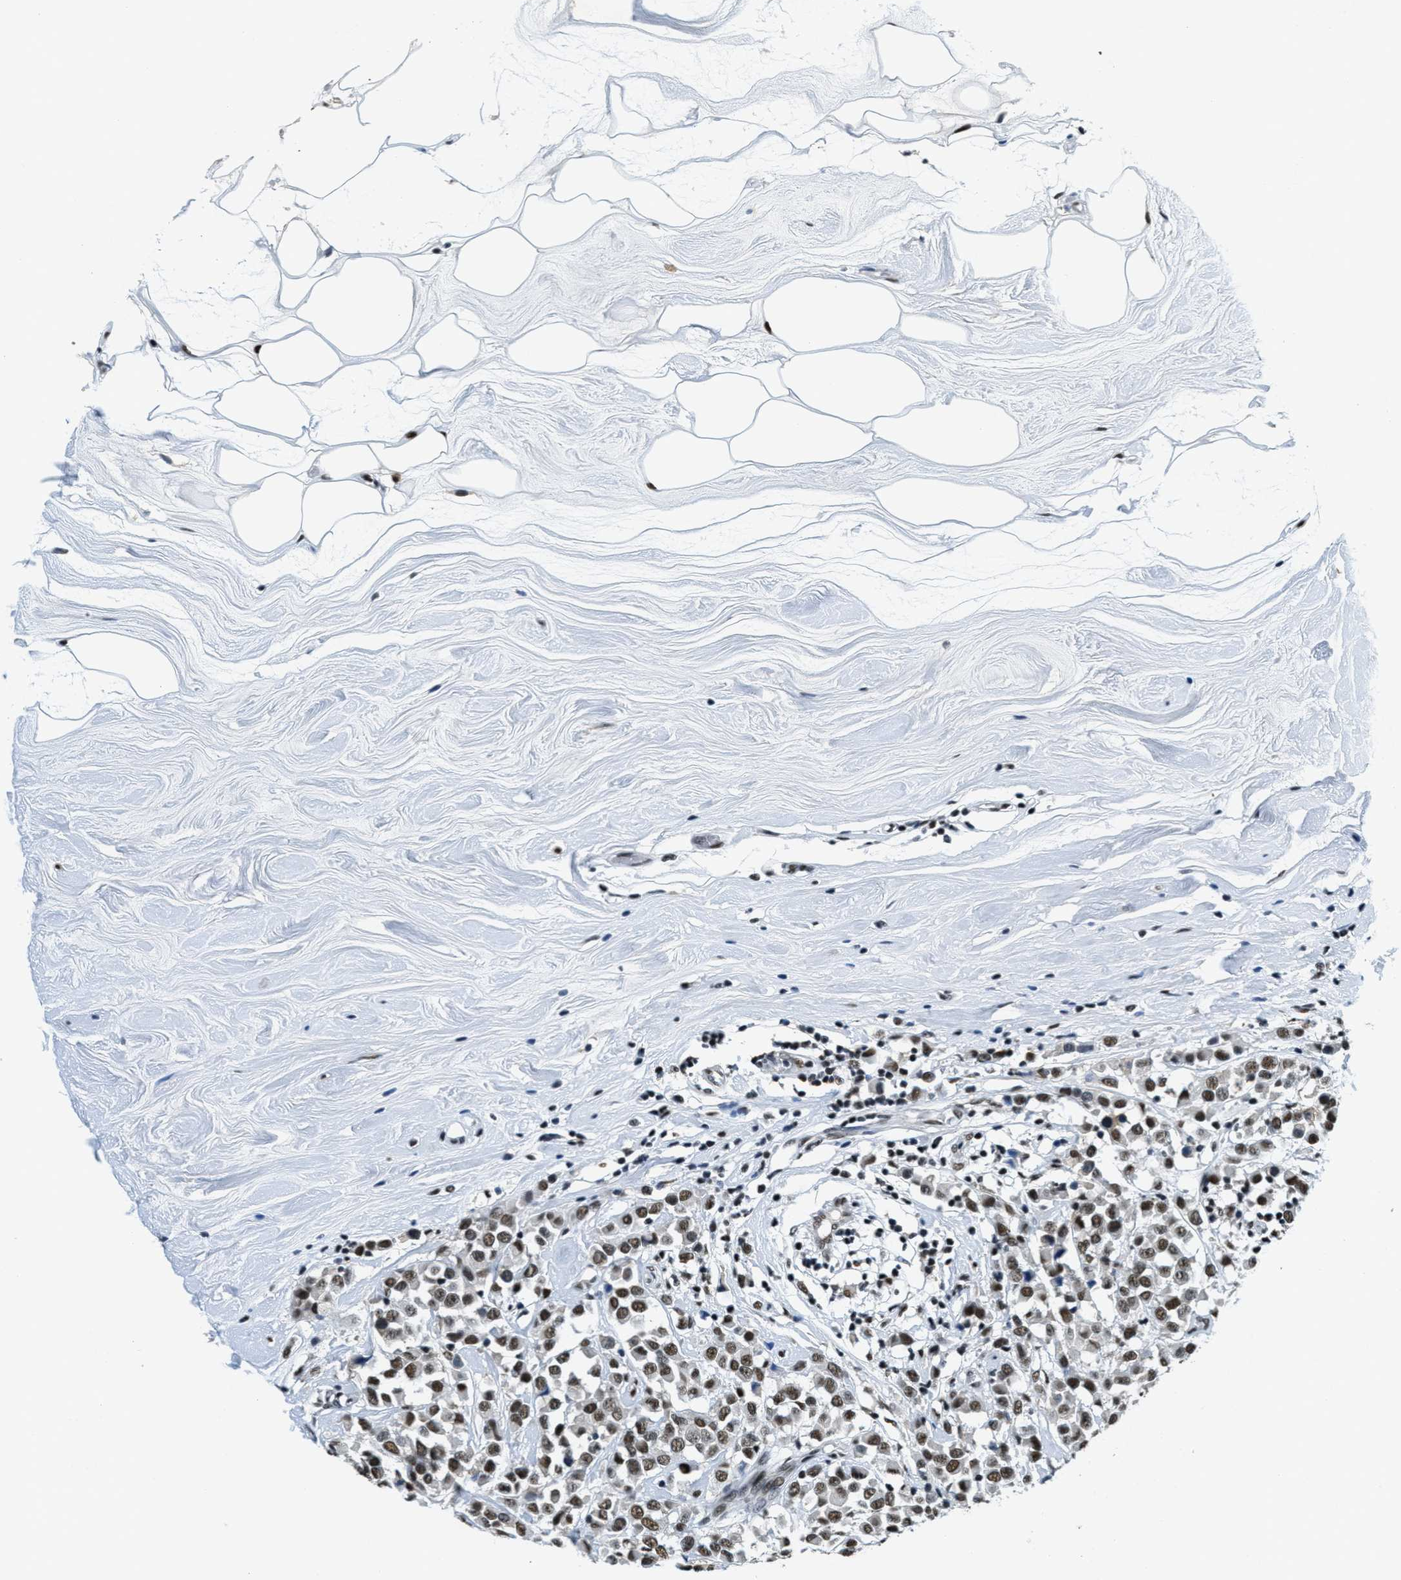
{"staining": {"intensity": "moderate", "quantity": ">75%", "location": "nuclear"}, "tissue": "breast cancer", "cell_type": "Tumor cells", "image_type": "cancer", "snomed": [{"axis": "morphology", "description": "Duct carcinoma"}, {"axis": "topography", "description": "Breast"}], "caption": "Breast invasive ductal carcinoma stained for a protein (brown) reveals moderate nuclear positive expression in about >75% of tumor cells.", "gene": "SSB", "patient": {"sex": "female", "age": 61}}